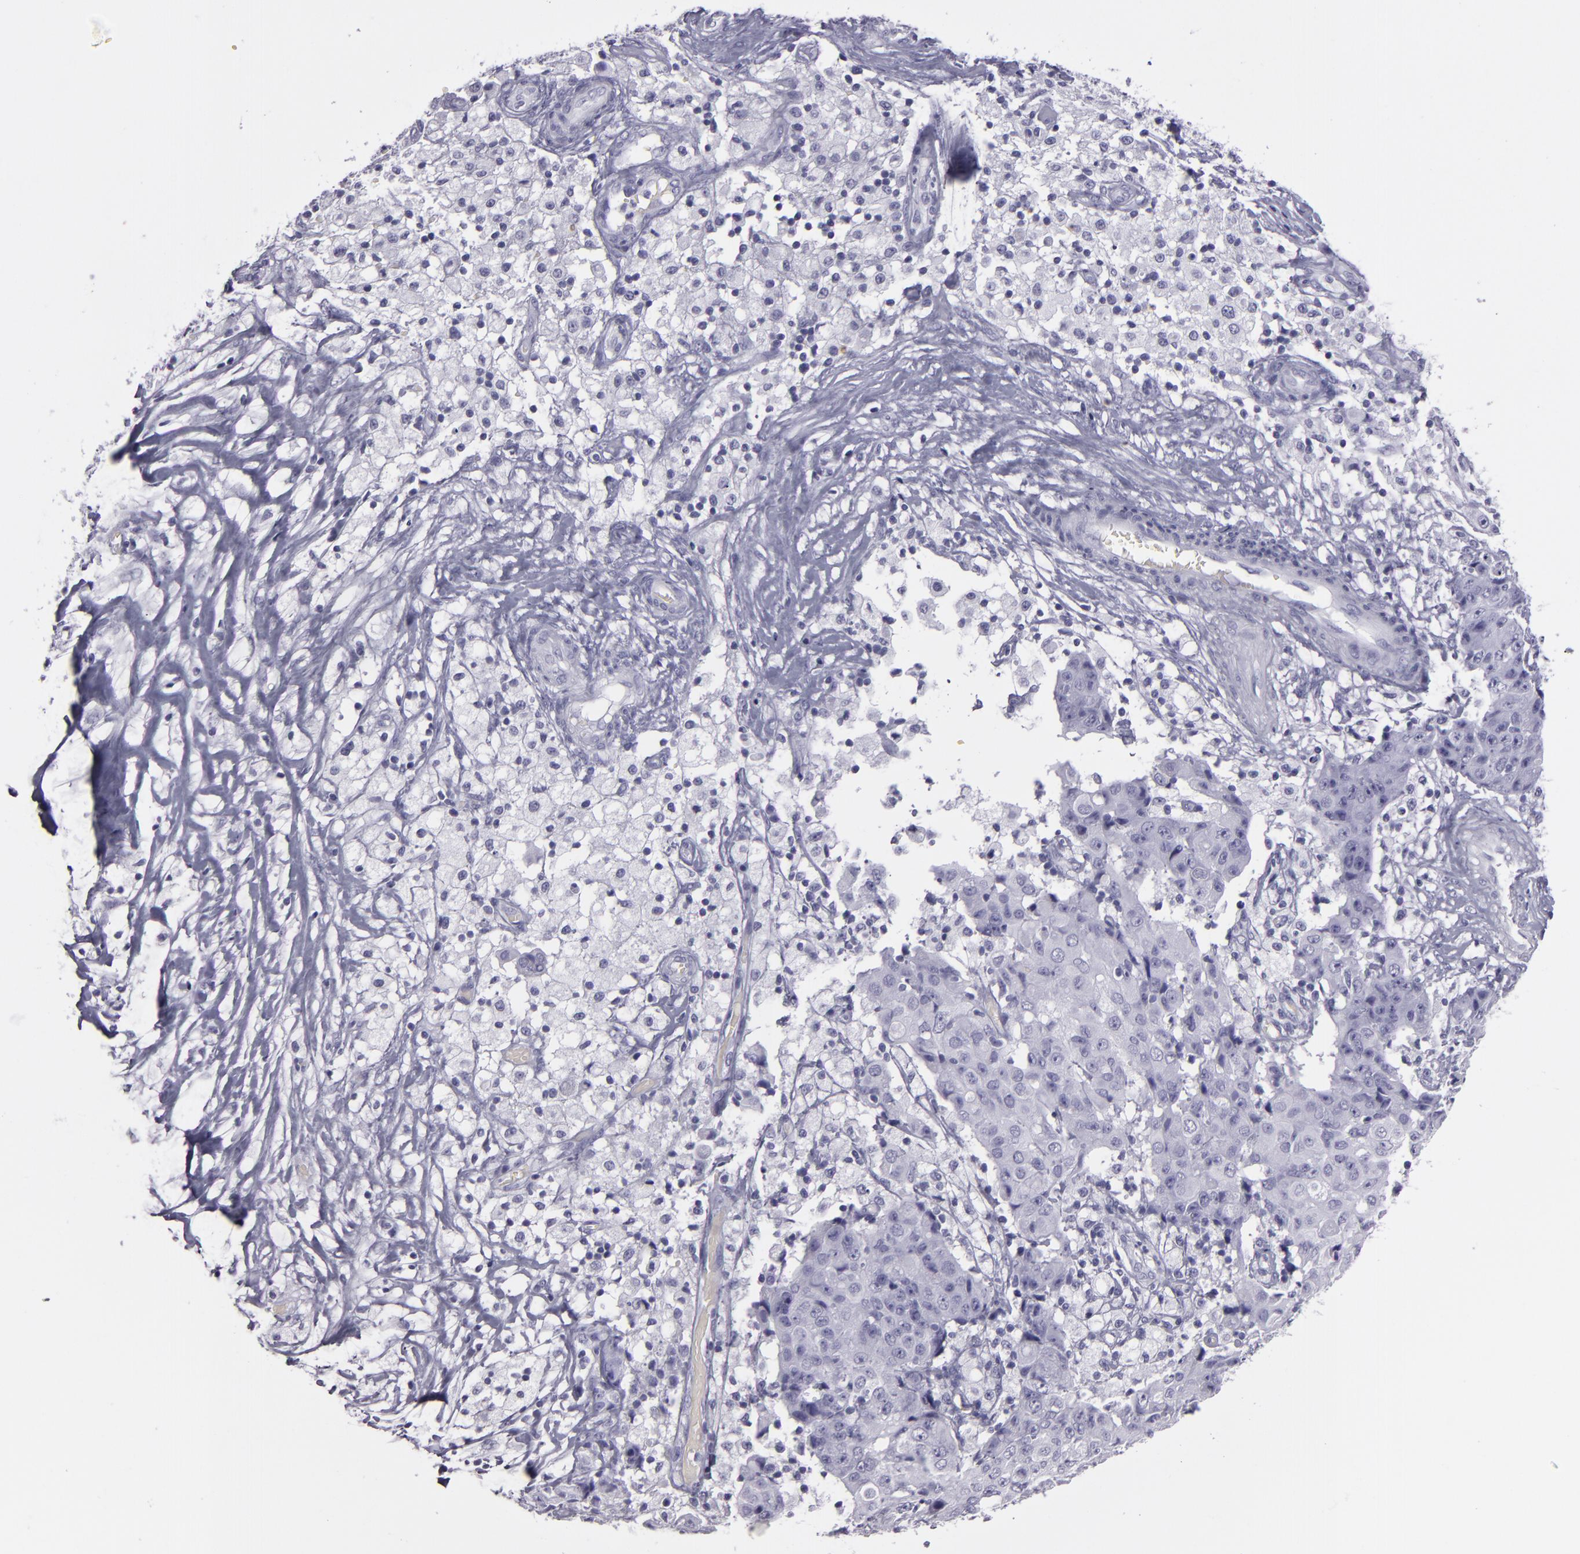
{"staining": {"intensity": "negative", "quantity": "none", "location": "none"}, "tissue": "ovarian cancer", "cell_type": "Tumor cells", "image_type": "cancer", "snomed": [{"axis": "morphology", "description": "Carcinoma, endometroid"}, {"axis": "topography", "description": "Ovary"}], "caption": "Tumor cells show no significant expression in ovarian cancer (endometroid carcinoma).", "gene": "CR2", "patient": {"sex": "female", "age": 42}}